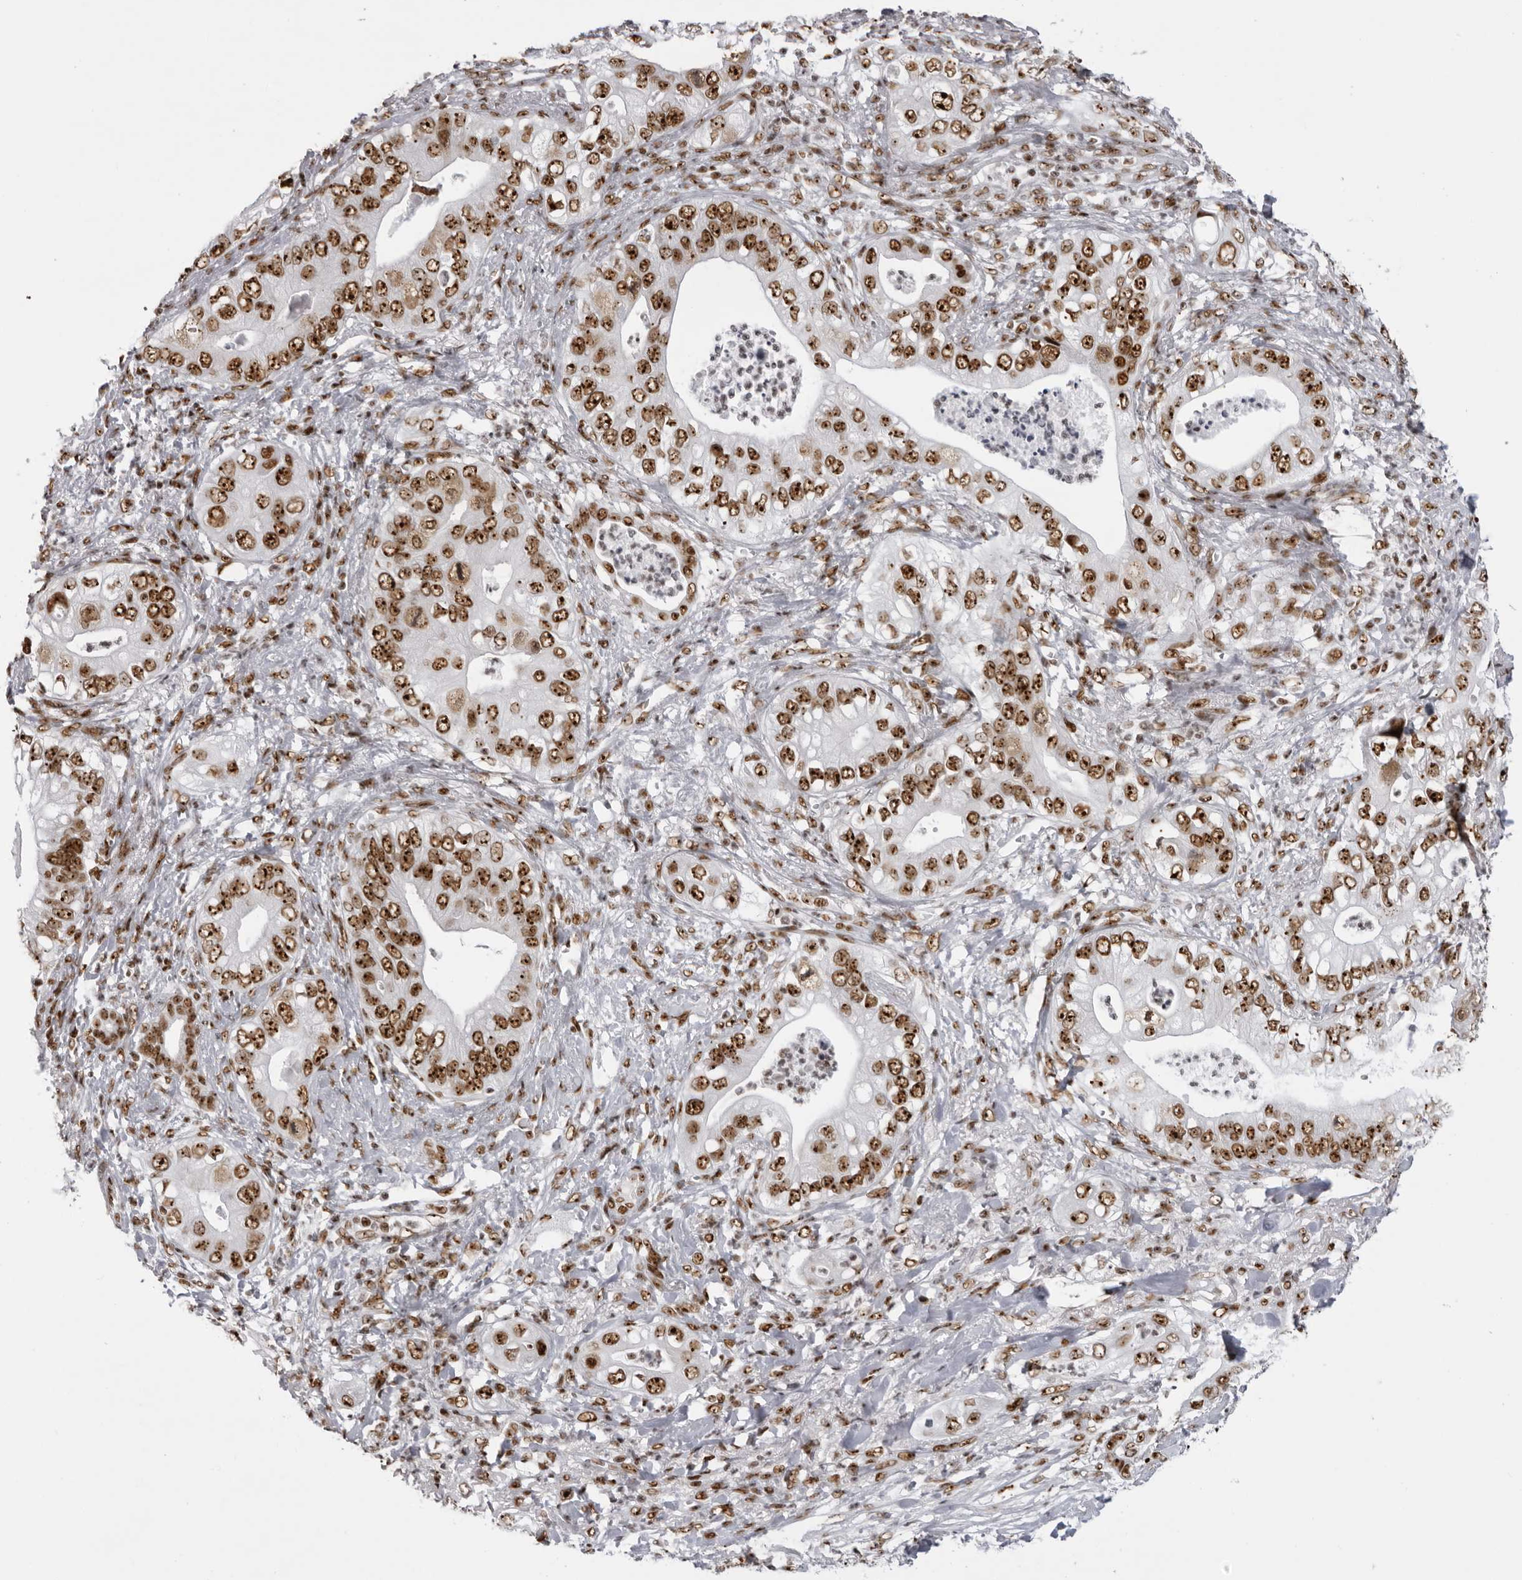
{"staining": {"intensity": "strong", "quantity": ">75%", "location": "nuclear"}, "tissue": "pancreatic cancer", "cell_type": "Tumor cells", "image_type": "cancer", "snomed": [{"axis": "morphology", "description": "Adenocarcinoma, NOS"}, {"axis": "topography", "description": "Pancreas"}], "caption": "Protein analysis of pancreatic cancer (adenocarcinoma) tissue shows strong nuclear expression in approximately >75% of tumor cells.", "gene": "DHX9", "patient": {"sex": "female", "age": 78}}